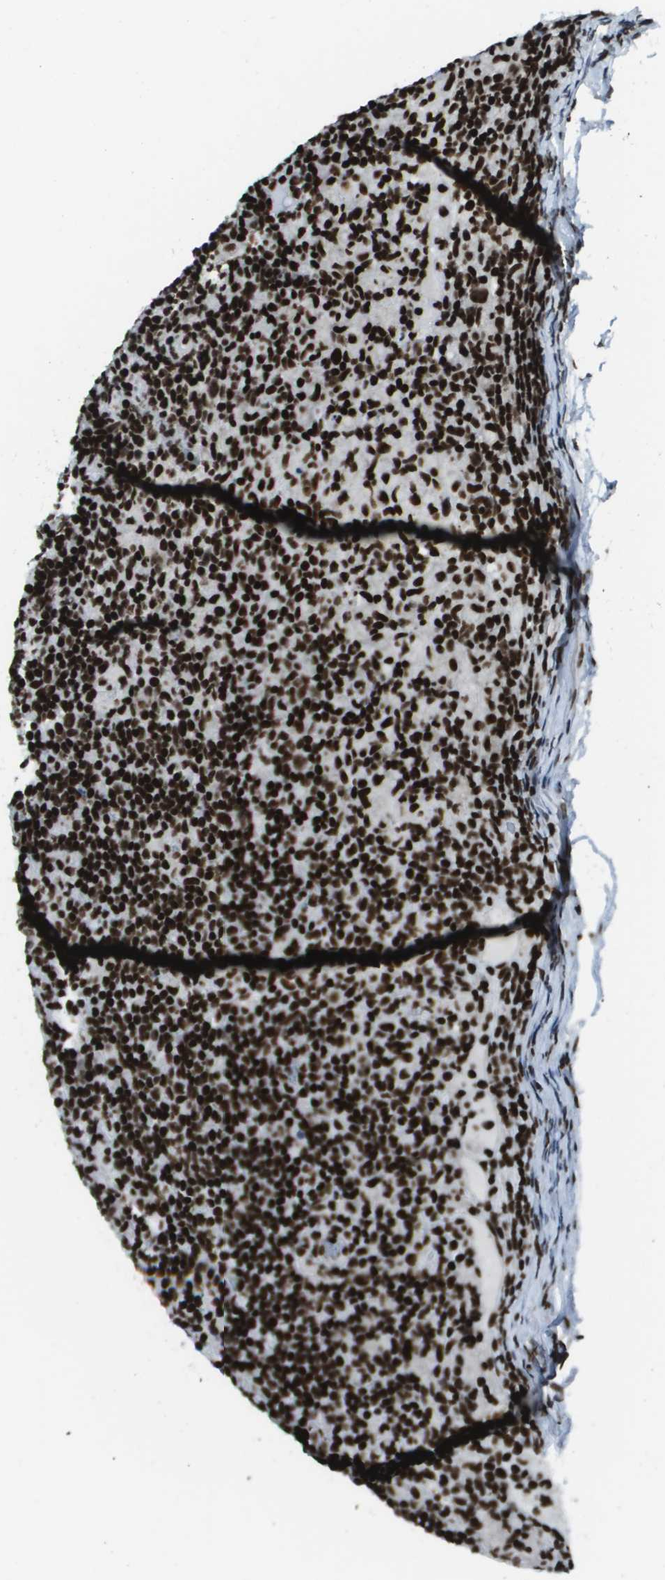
{"staining": {"intensity": "strong", "quantity": ">75%", "location": "nuclear"}, "tissue": "lymphoma", "cell_type": "Tumor cells", "image_type": "cancer", "snomed": [{"axis": "morphology", "description": "Hodgkin's disease, NOS"}, {"axis": "topography", "description": "Lymph node"}], "caption": "IHC (DAB (3,3'-diaminobenzidine)) staining of human Hodgkin's disease exhibits strong nuclear protein expression in about >75% of tumor cells. The staining was performed using DAB to visualize the protein expression in brown, while the nuclei were stained in blue with hematoxylin (Magnification: 20x).", "gene": "GLYR1", "patient": {"sex": "male", "age": 70}}